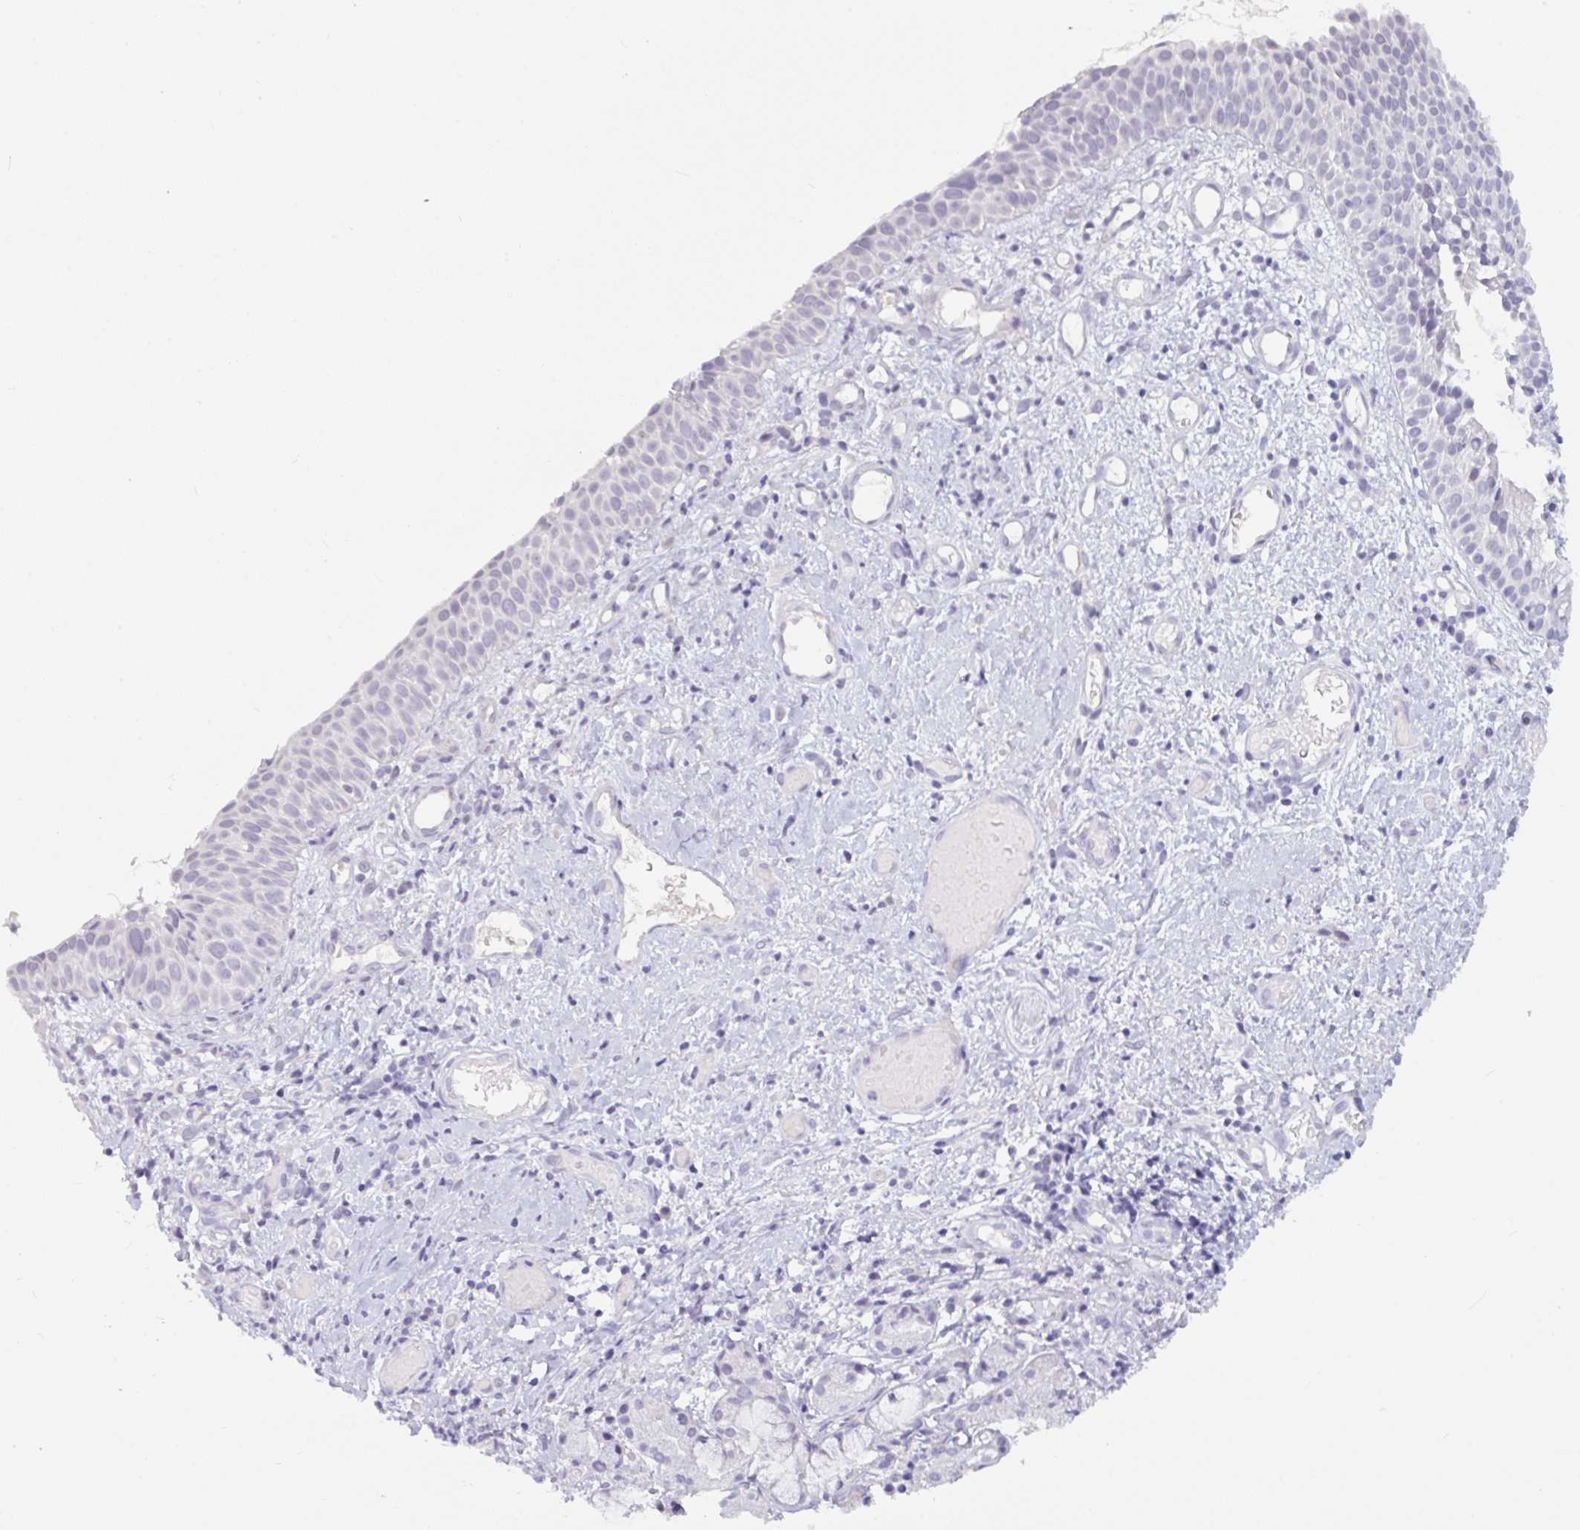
{"staining": {"intensity": "negative", "quantity": "none", "location": "none"}, "tissue": "nasopharynx", "cell_type": "Respiratory epithelial cells", "image_type": "normal", "snomed": [{"axis": "morphology", "description": "Normal tissue, NOS"}, {"axis": "morphology", "description": "Inflammation, NOS"}, {"axis": "topography", "description": "Nasopharynx"}], "caption": "The immunohistochemistry (IHC) histopathology image has no significant expression in respiratory epithelial cells of nasopharynx.", "gene": "CTSE", "patient": {"sex": "male", "age": 54}}